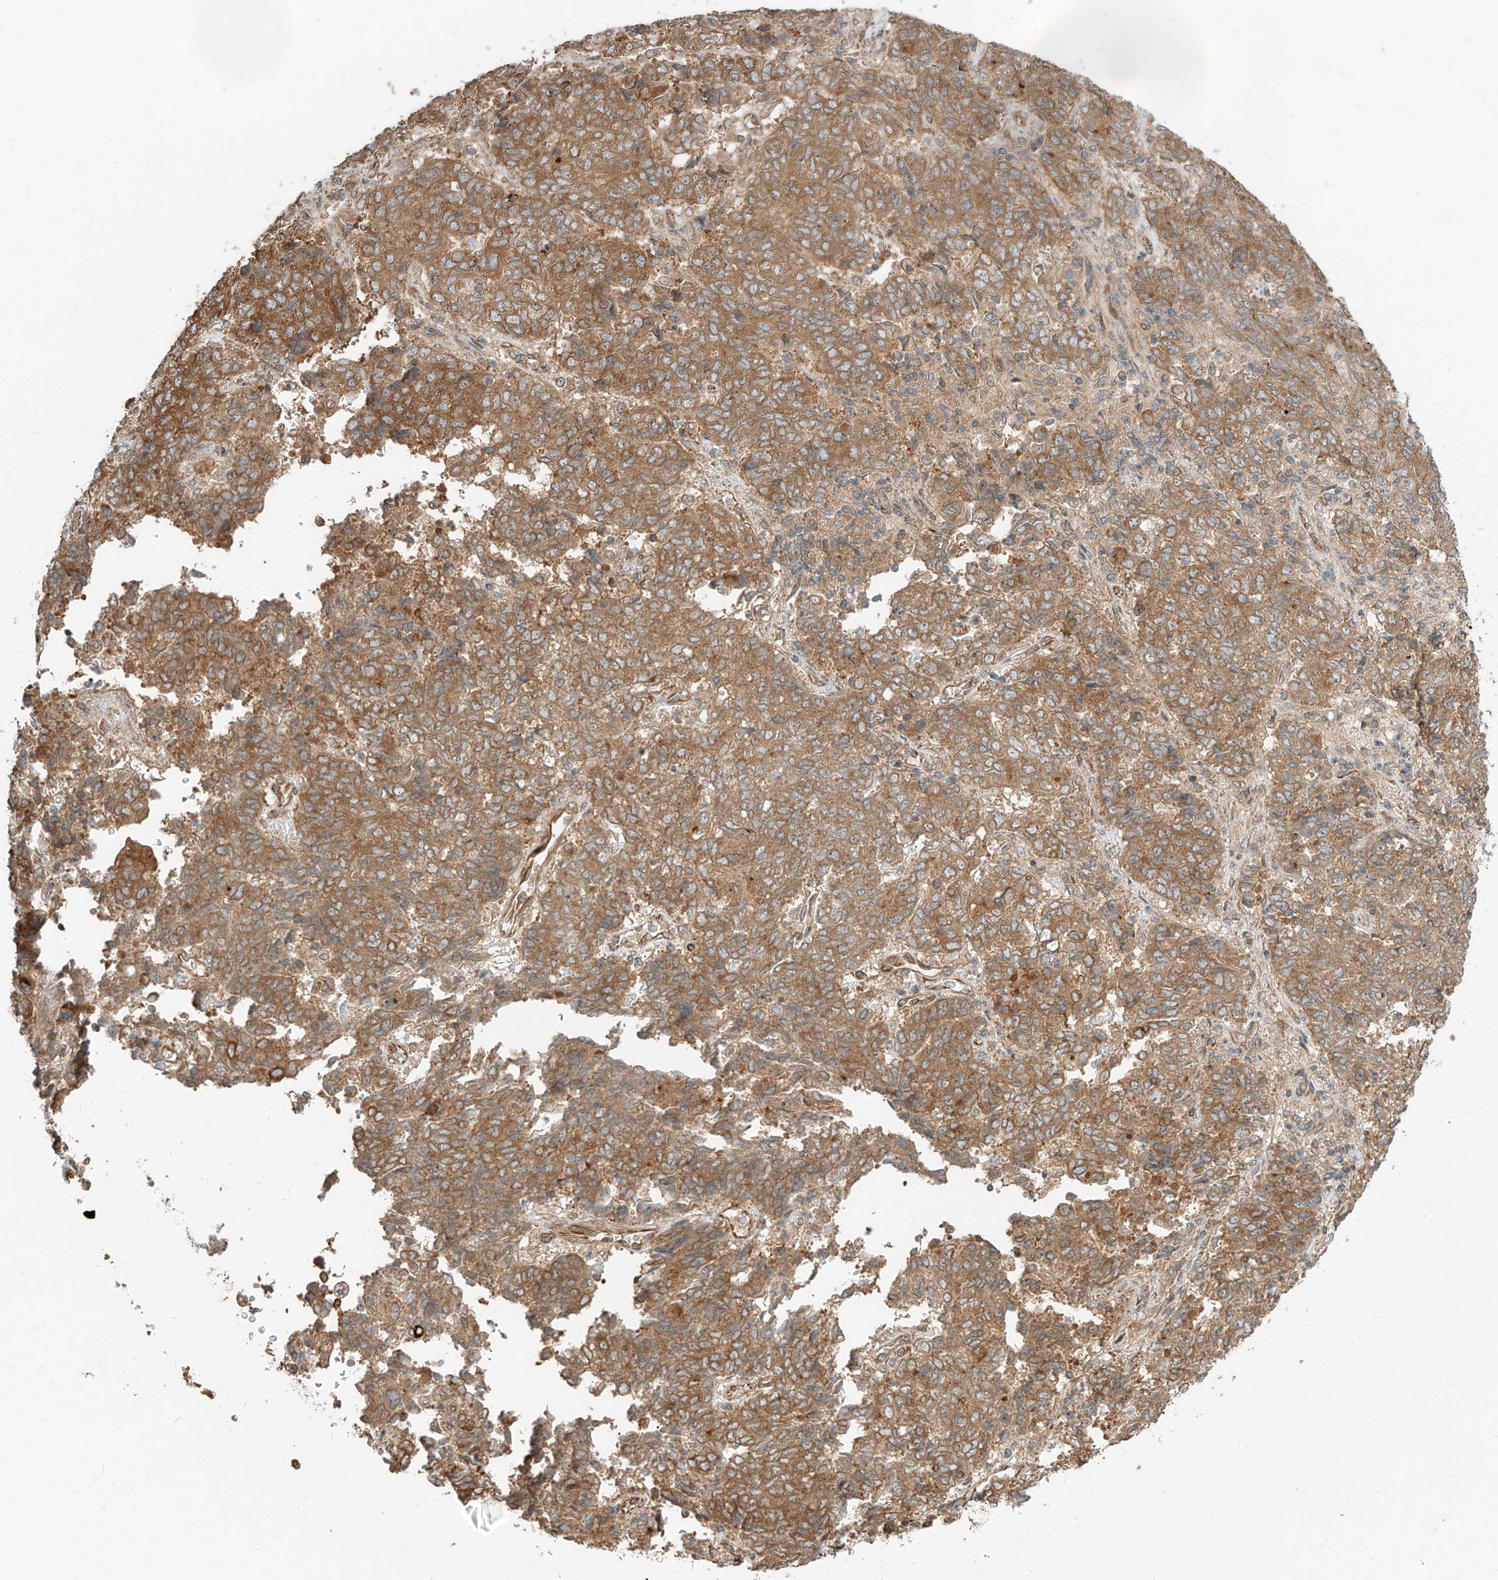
{"staining": {"intensity": "moderate", "quantity": ">75%", "location": "cytoplasmic/membranous"}, "tissue": "endometrial cancer", "cell_type": "Tumor cells", "image_type": "cancer", "snomed": [{"axis": "morphology", "description": "Adenocarcinoma, NOS"}, {"axis": "topography", "description": "Endometrium"}], "caption": "A histopathology image of human endometrial cancer (adenocarcinoma) stained for a protein shows moderate cytoplasmic/membranous brown staining in tumor cells.", "gene": "CEP162", "patient": {"sex": "female", "age": 80}}